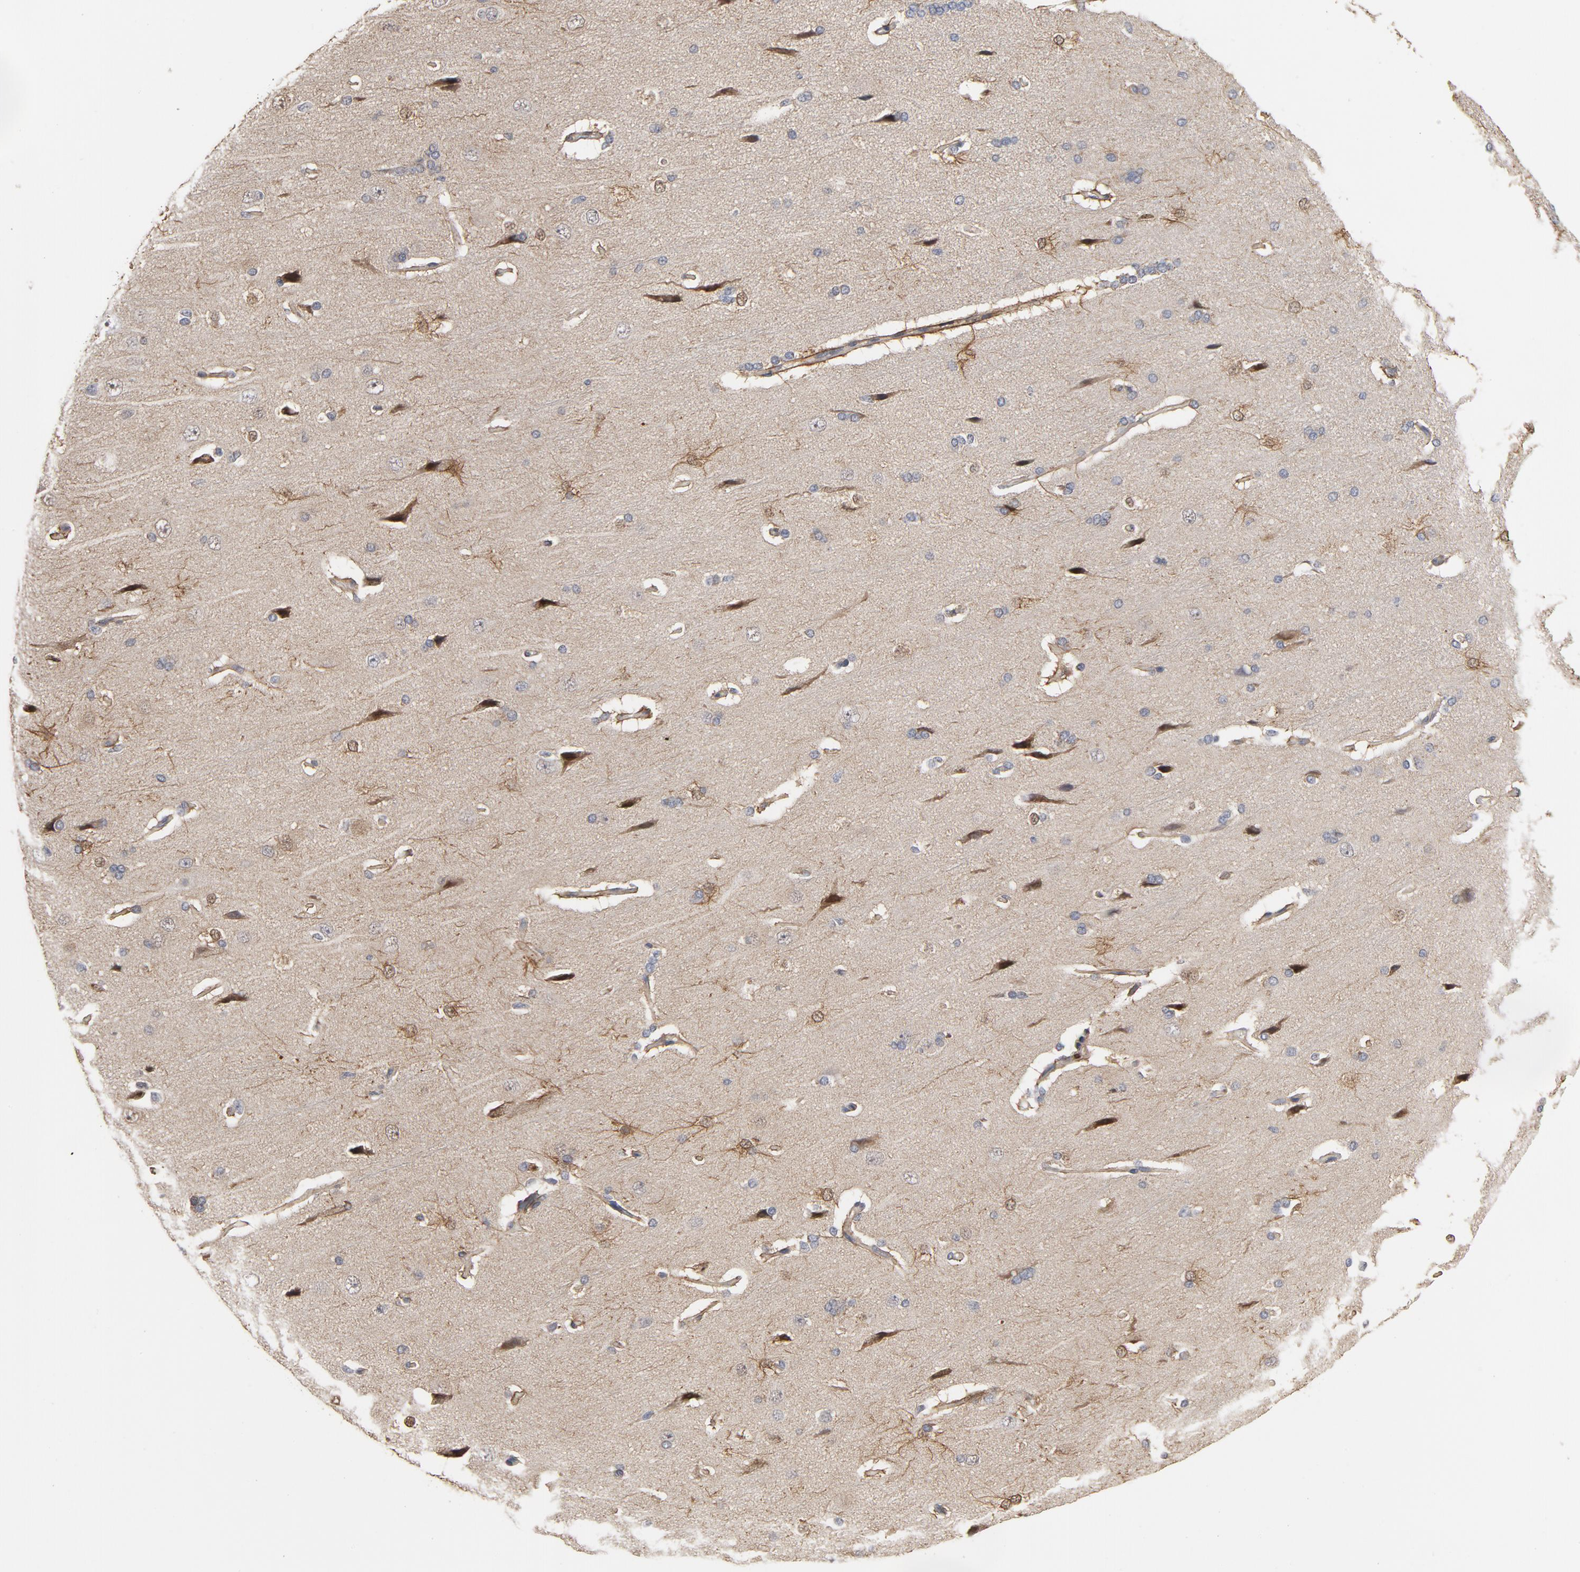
{"staining": {"intensity": "negative", "quantity": "none", "location": "none"}, "tissue": "cerebral cortex", "cell_type": "Endothelial cells", "image_type": "normal", "snomed": [{"axis": "morphology", "description": "Normal tissue, NOS"}, {"axis": "topography", "description": "Cerebral cortex"}], "caption": "DAB immunohistochemical staining of benign human cerebral cortex demonstrates no significant expression in endothelial cells.", "gene": "PPP1R1B", "patient": {"sex": "male", "age": 62}}